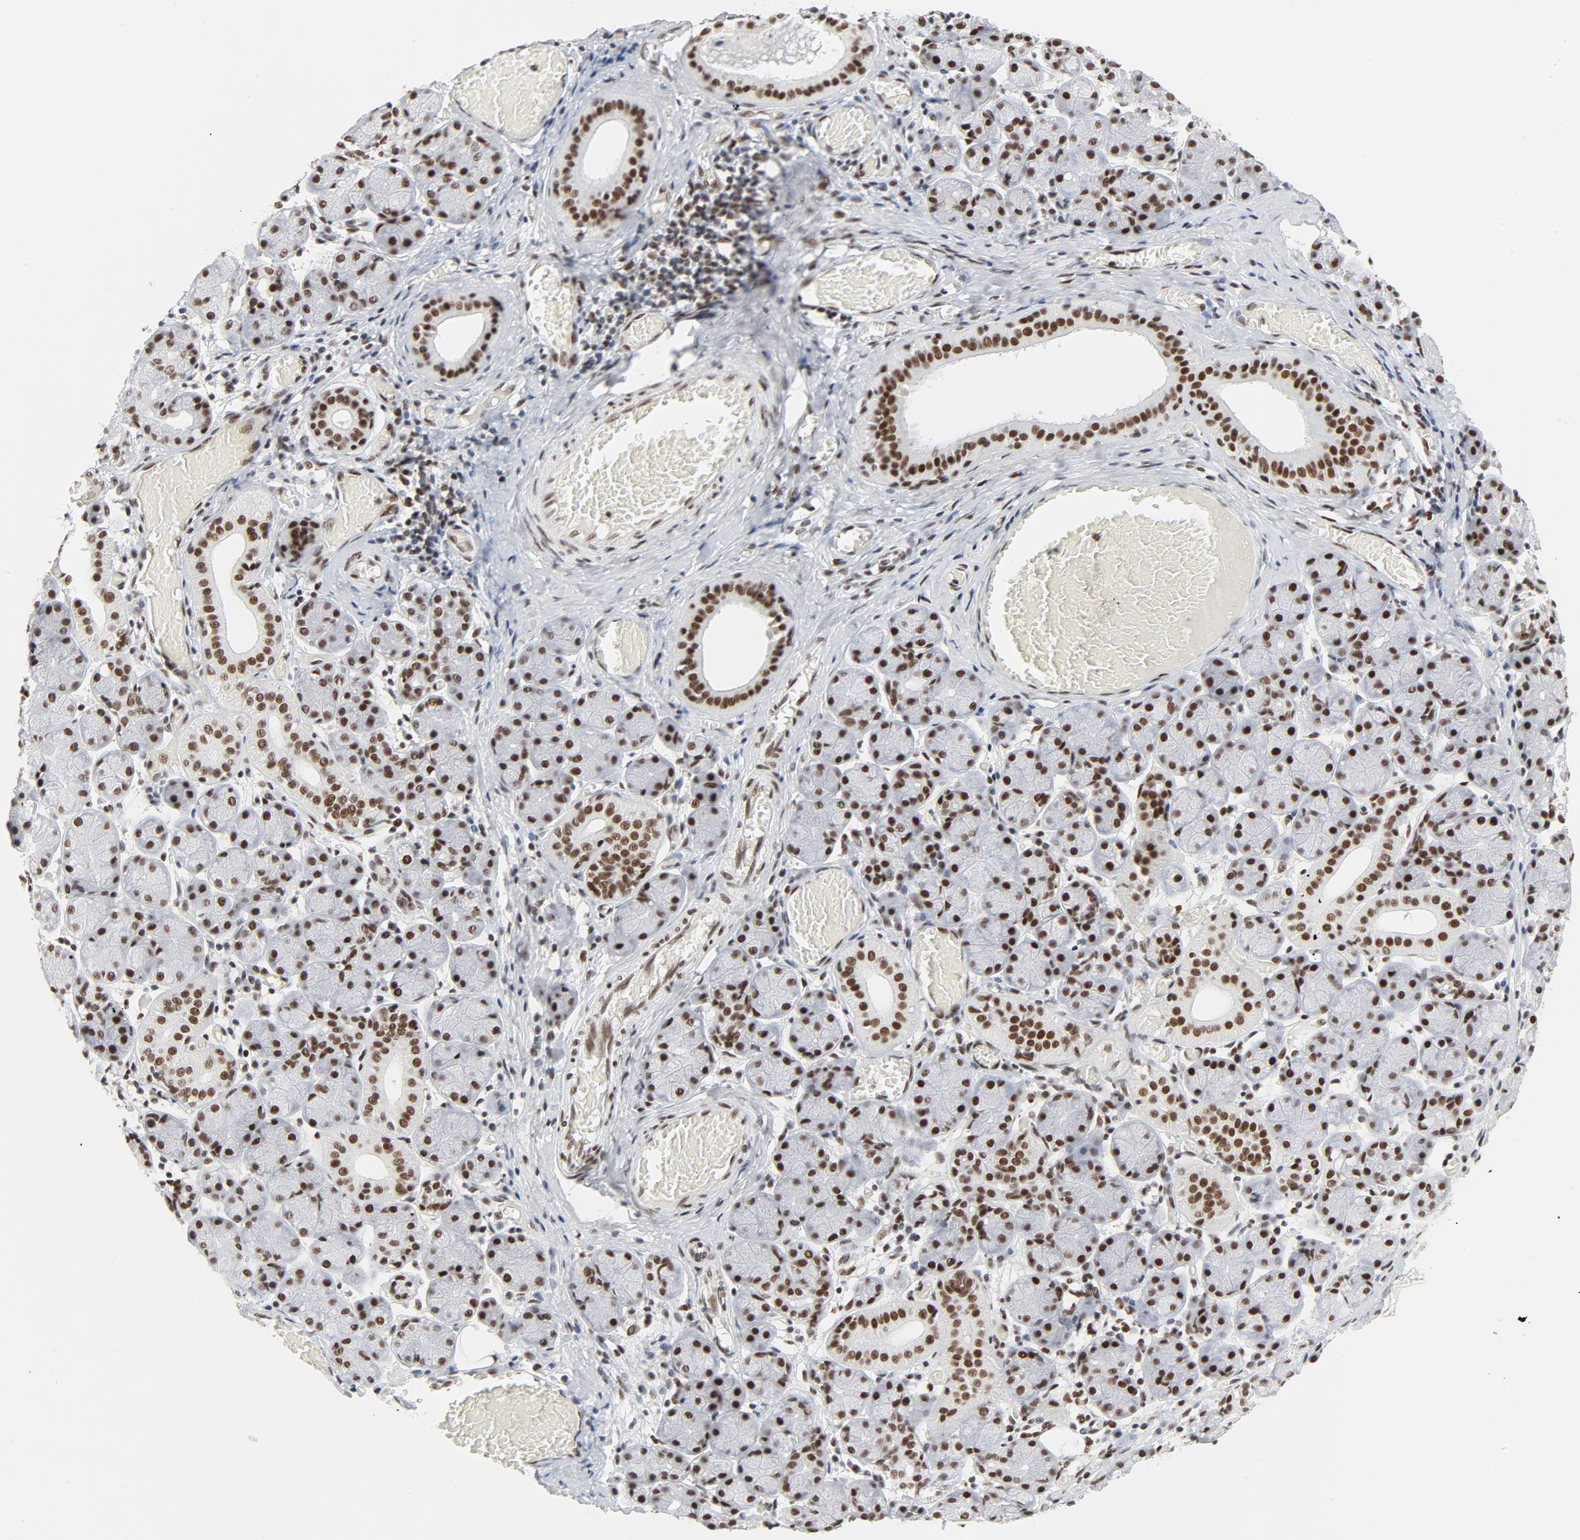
{"staining": {"intensity": "strong", "quantity": ">75%", "location": "nuclear"}, "tissue": "salivary gland", "cell_type": "Glandular cells", "image_type": "normal", "snomed": [{"axis": "morphology", "description": "Normal tissue, NOS"}, {"axis": "topography", "description": "Salivary gland"}], "caption": "Immunohistochemistry (DAB (3,3'-diaminobenzidine)) staining of benign salivary gland shows strong nuclear protein staining in about >75% of glandular cells.", "gene": "GTF2H1", "patient": {"sex": "female", "age": 24}}